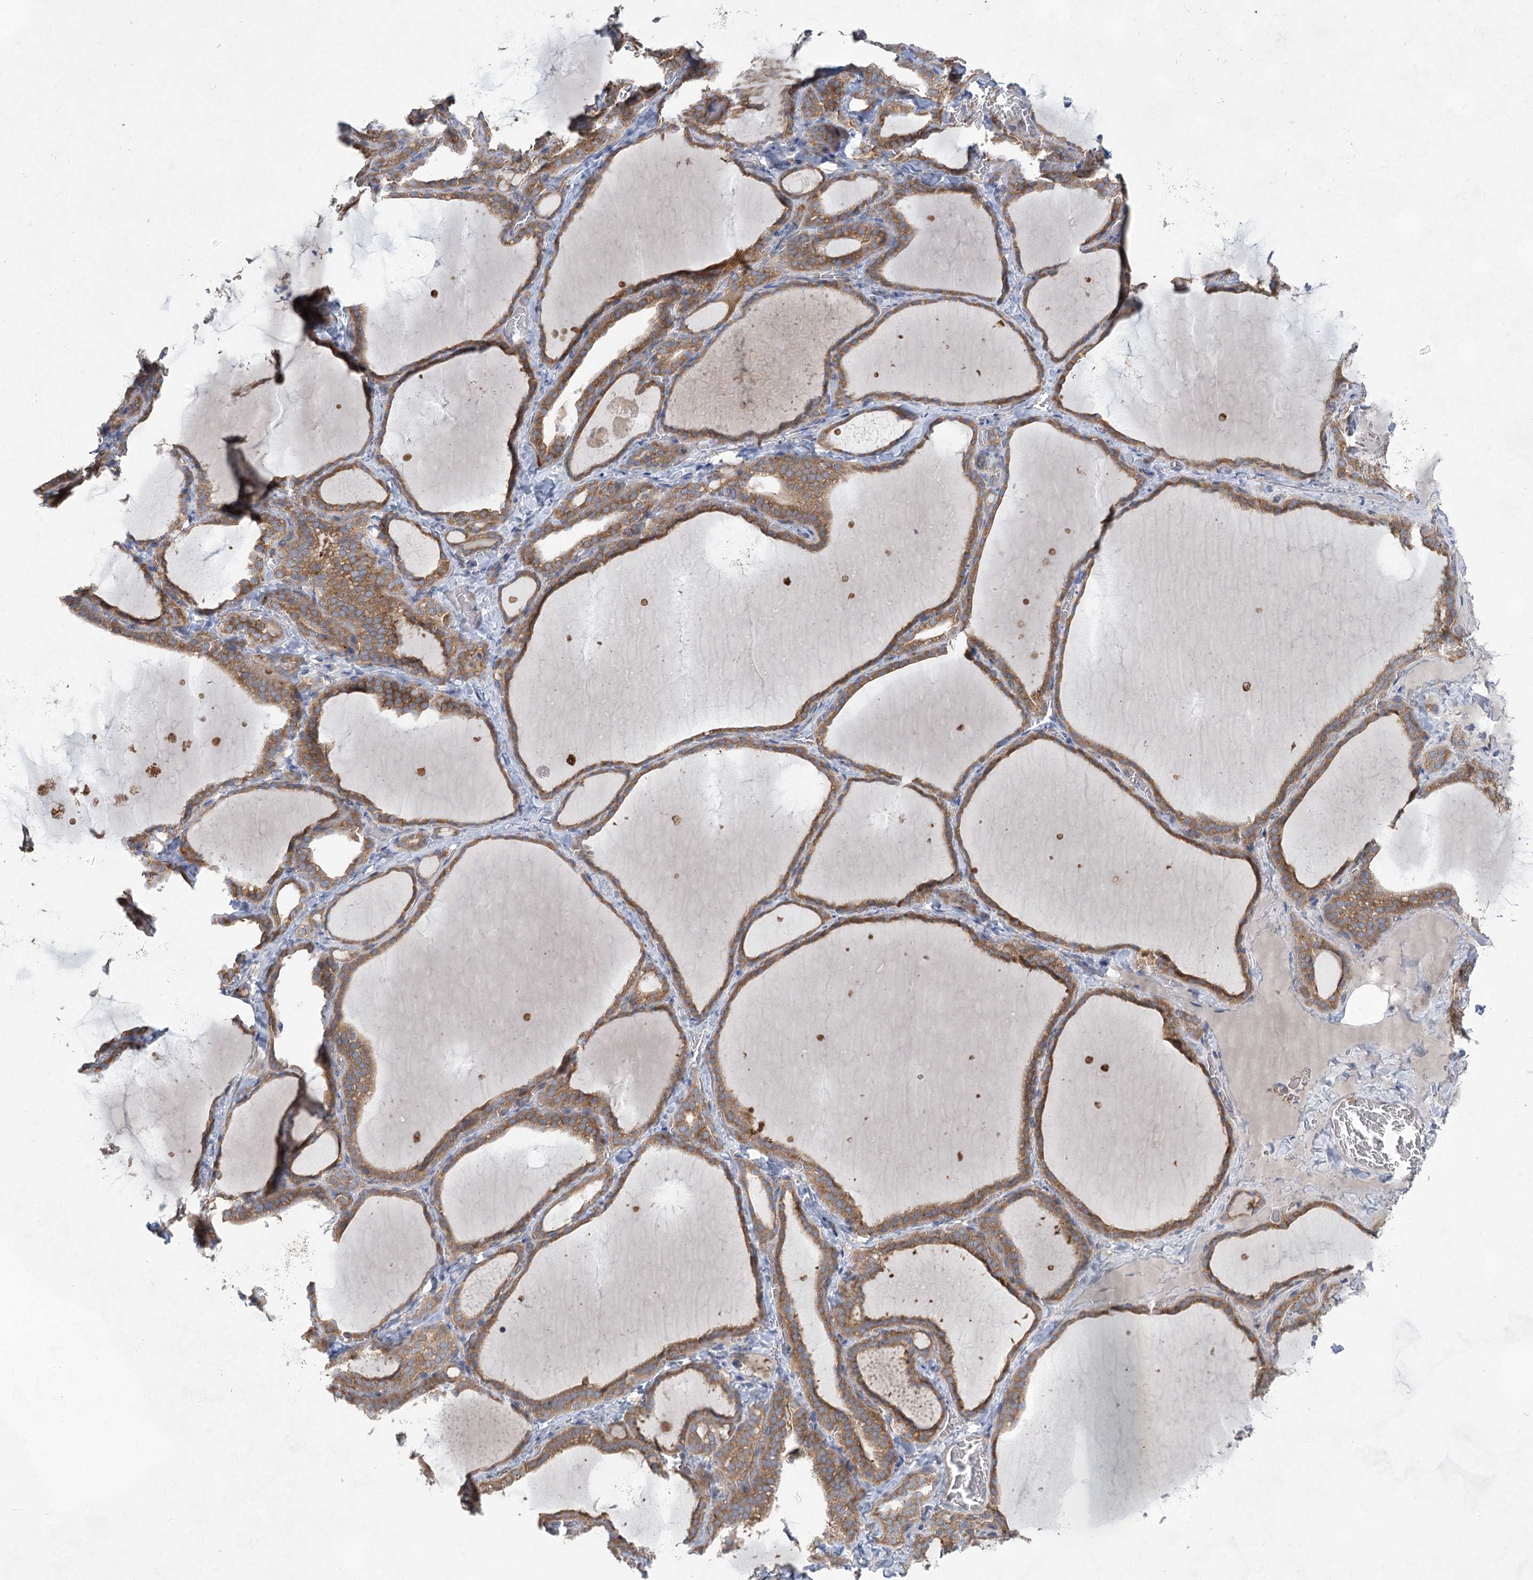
{"staining": {"intensity": "moderate", "quantity": ">75%", "location": "cytoplasmic/membranous"}, "tissue": "thyroid gland", "cell_type": "Glandular cells", "image_type": "normal", "snomed": [{"axis": "morphology", "description": "Normal tissue, NOS"}, {"axis": "topography", "description": "Thyroid gland"}], "caption": "An image showing moderate cytoplasmic/membranous expression in approximately >75% of glandular cells in normal thyroid gland, as visualized by brown immunohistochemical staining.", "gene": "EIF3A", "patient": {"sex": "female", "age": 22}}